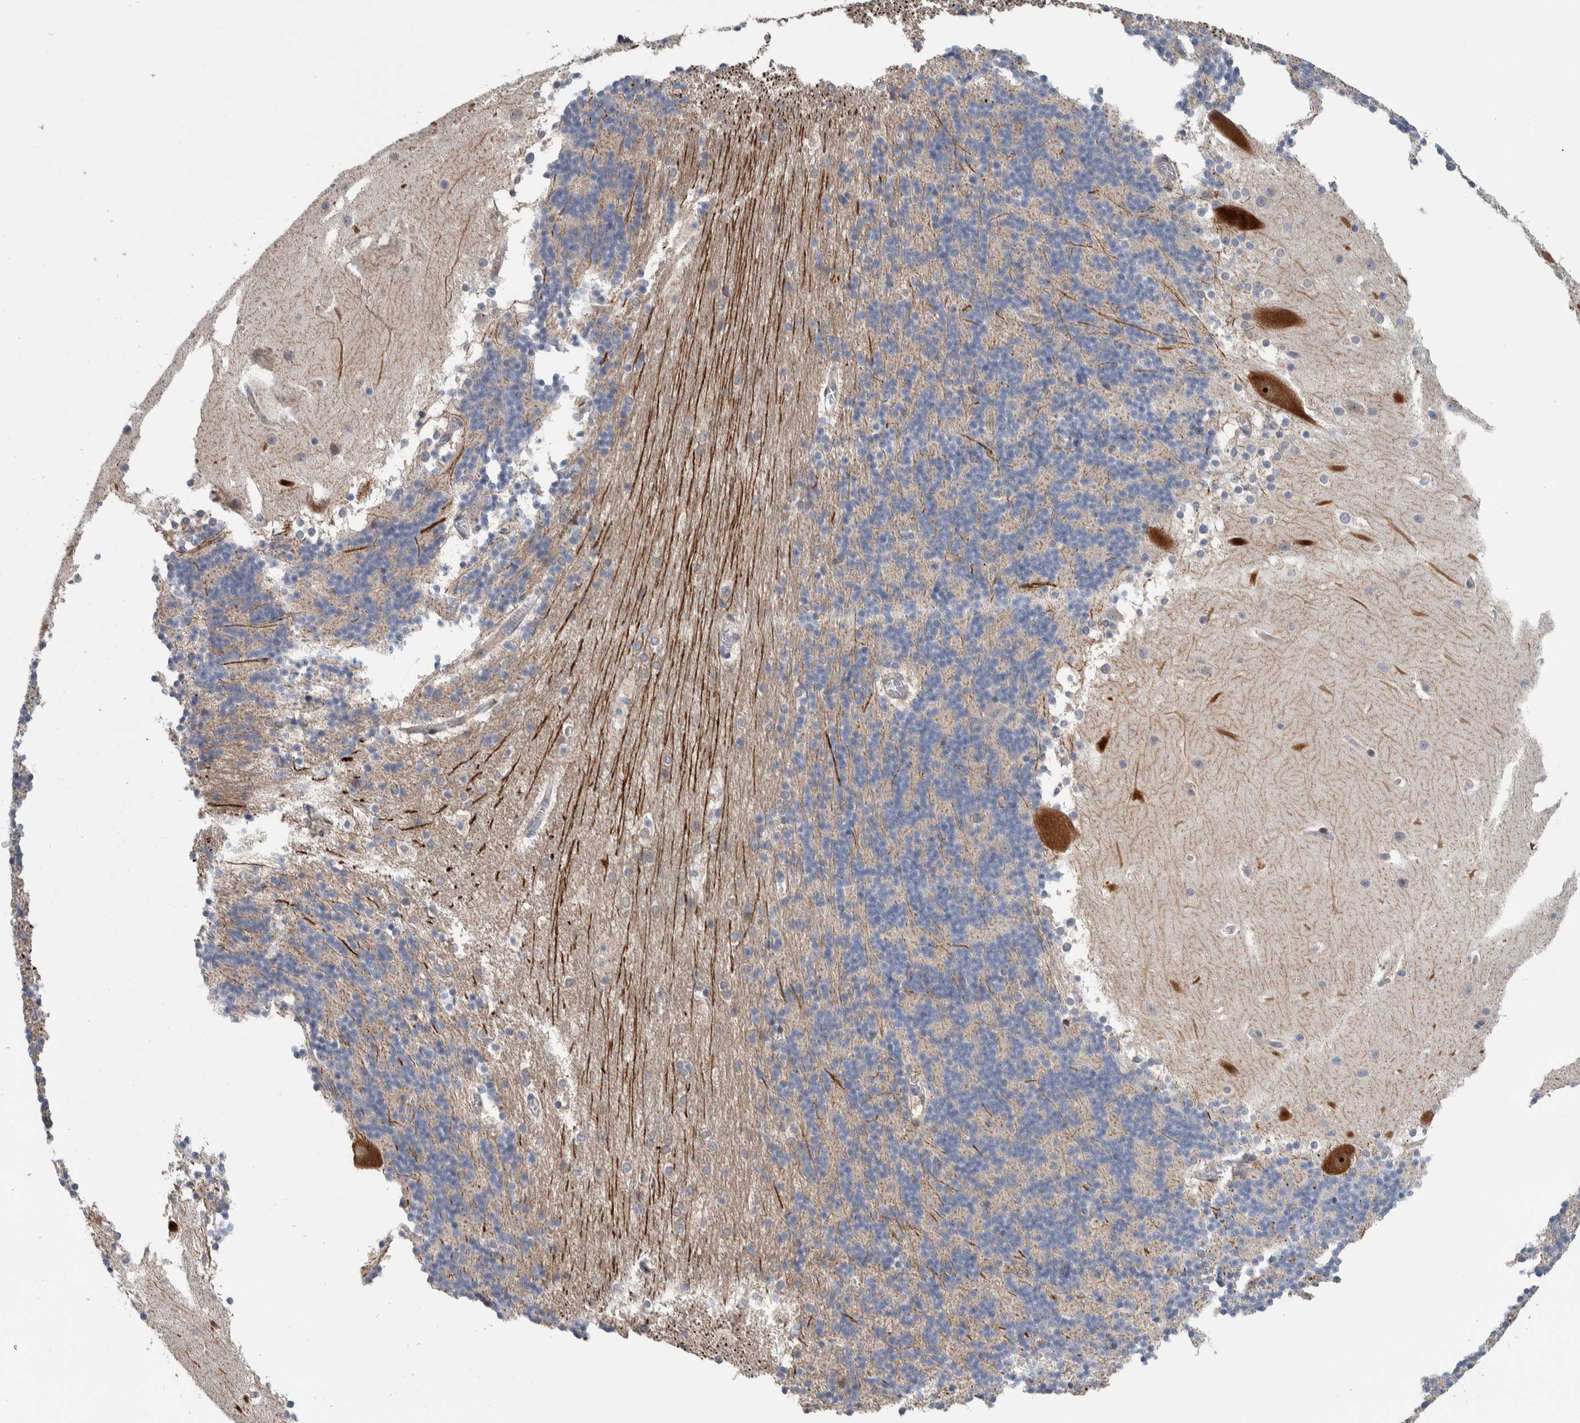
{"staining": {"intensity": "negative", "quantity": "none", "location": "none"}, "tissue": "cerebellum", "cell_type": "Cells in granular layer", "image_type": "normal", "snomed": [{"axis": "morphology", "description": "Normal tissue, NOS"}, {"axis": "topography", "description": "Cerebellum"}], "caption": "Cerebellum stained for a protein using immunohistochemistry (IHC) shows no staining cells in granular layer.", "gene": "PRRG4", "patient": {"sex": "female", "age": 19}}